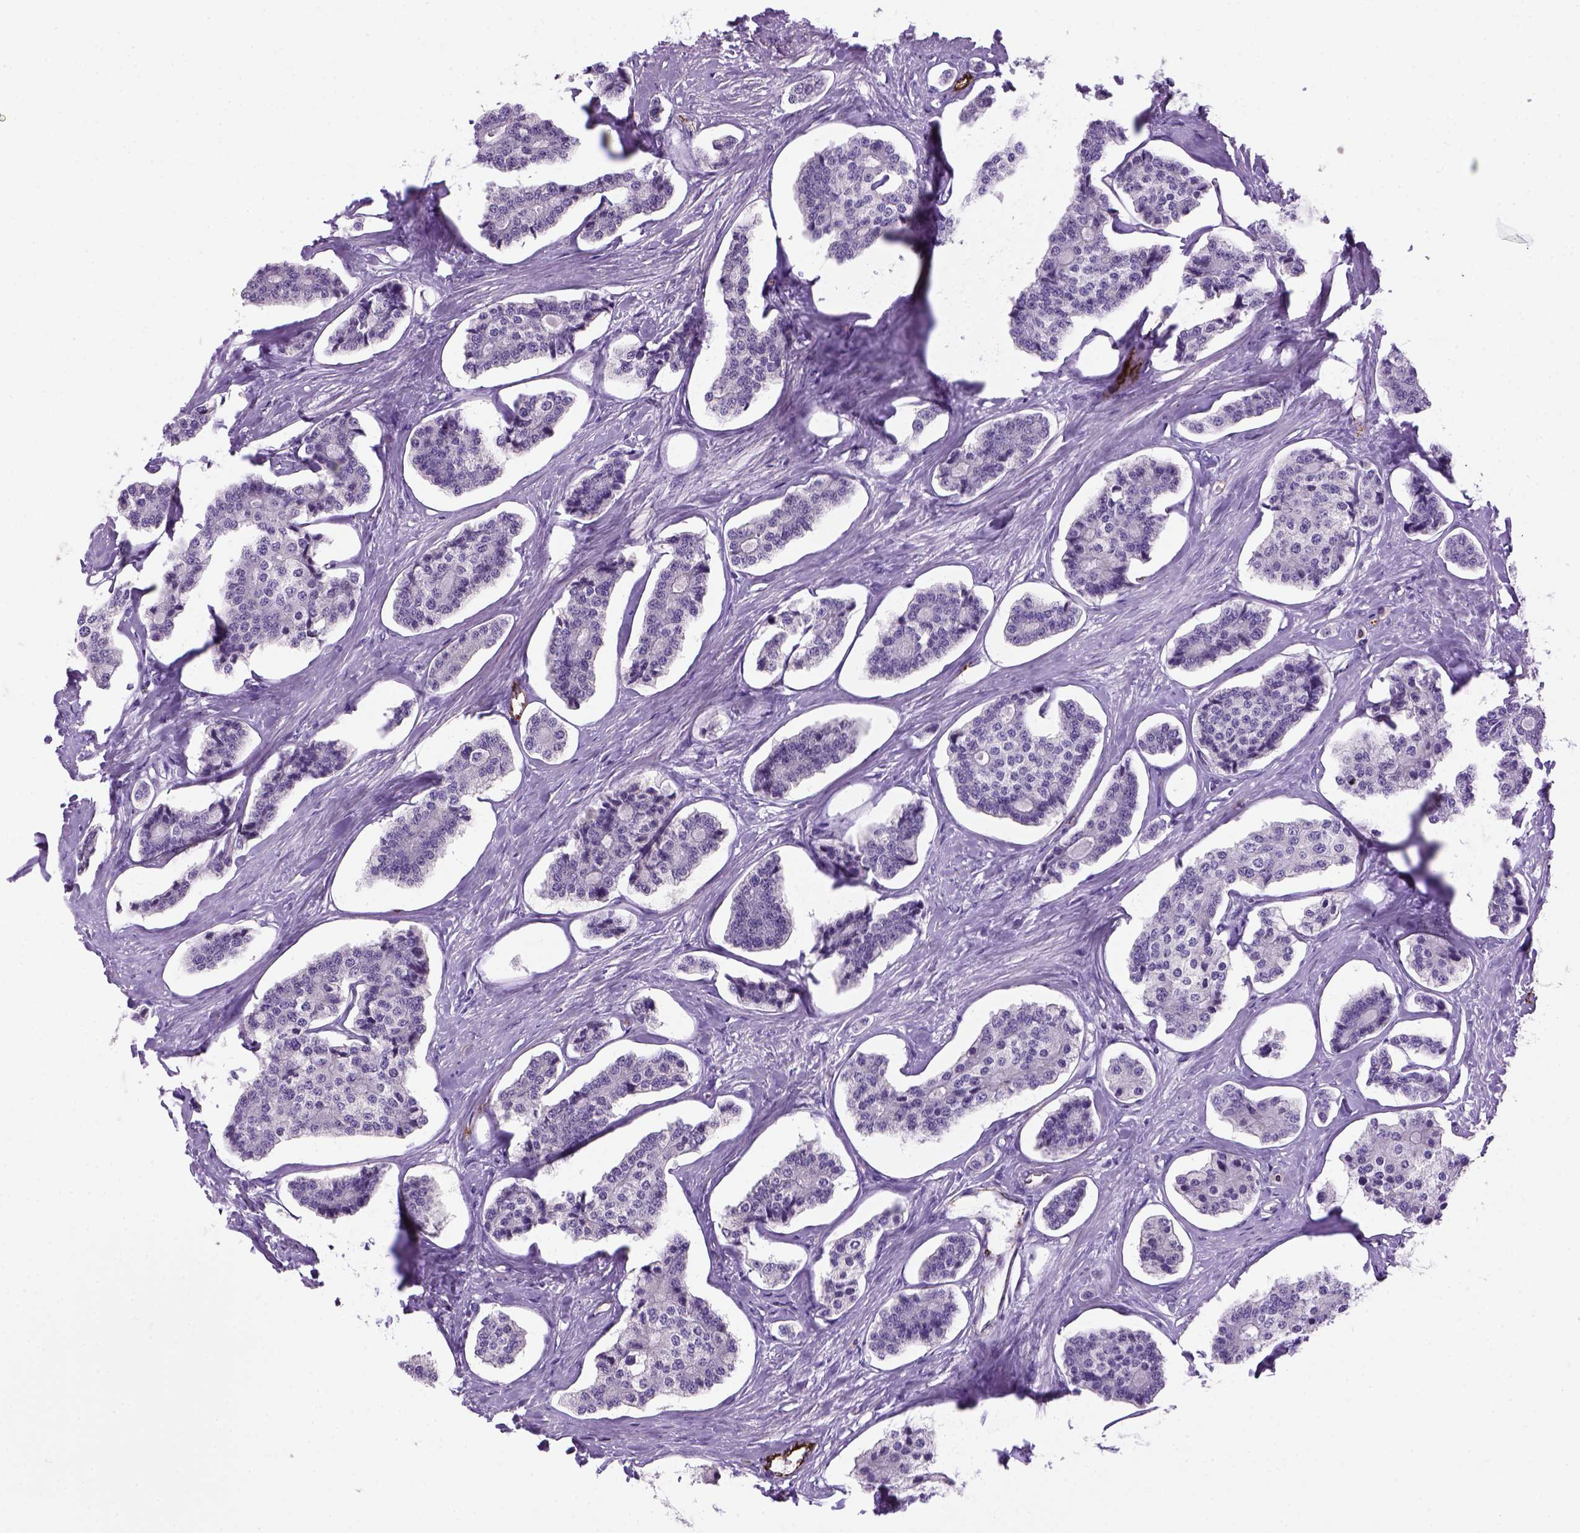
{"staining": {"intensity": "negative", "quantity": "none", "location": "none"}, "tissue": "carcinoid", "cell_type": "Tumor cells", "image_type": "cancer", "snomed": [{"axis": "morphology", "description": "Carcinoid, malignant, NOS"}, {"axis": "topography", "description": "Small intestine"}], "caption": "Immunohistochemical staining of carcinoid (malignant) shows no significant expression in tumor cells. (DAB immunohistochemistry (IHC), high magnification).", "gene": "VWF", "patient": {"sex": "female", "age": 65}}